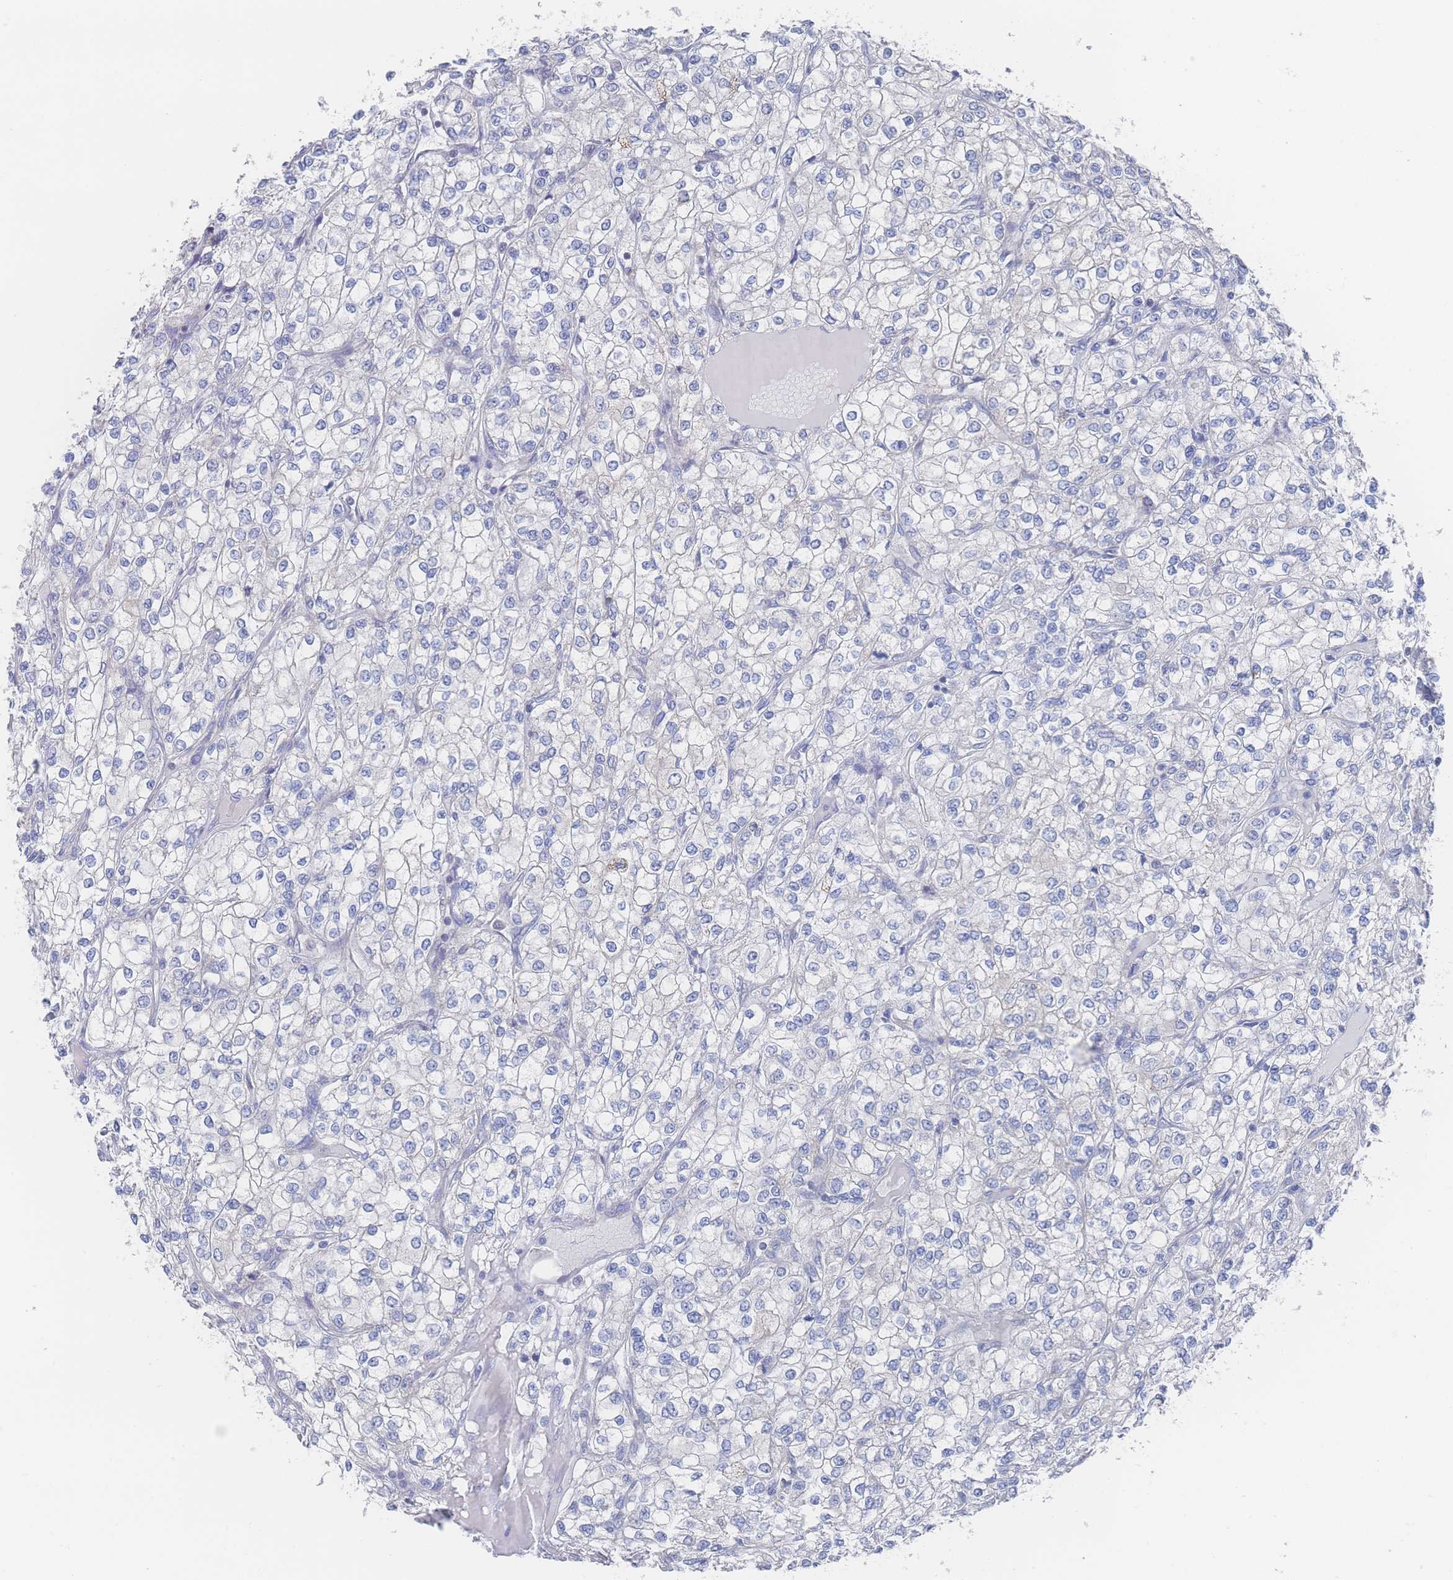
{"staining": {"intensity": "negative", "quantity": "none", "location": "none"}, "tissue": "renal cancer", "cell_type": "Tumor cells", "image_type": "cancer", "snomed": [{"axis": "morphology", "description": "Adenocarcinoma, NOS"}, {"axis": "topography", "description": "Kidney"}], "caption": "An IHC micrograph of renal cancer is shown. There is no staining in tumor cells of renal cancer.", "gene": "SNPH", "patient": {"sex": "male", "age": 80}}